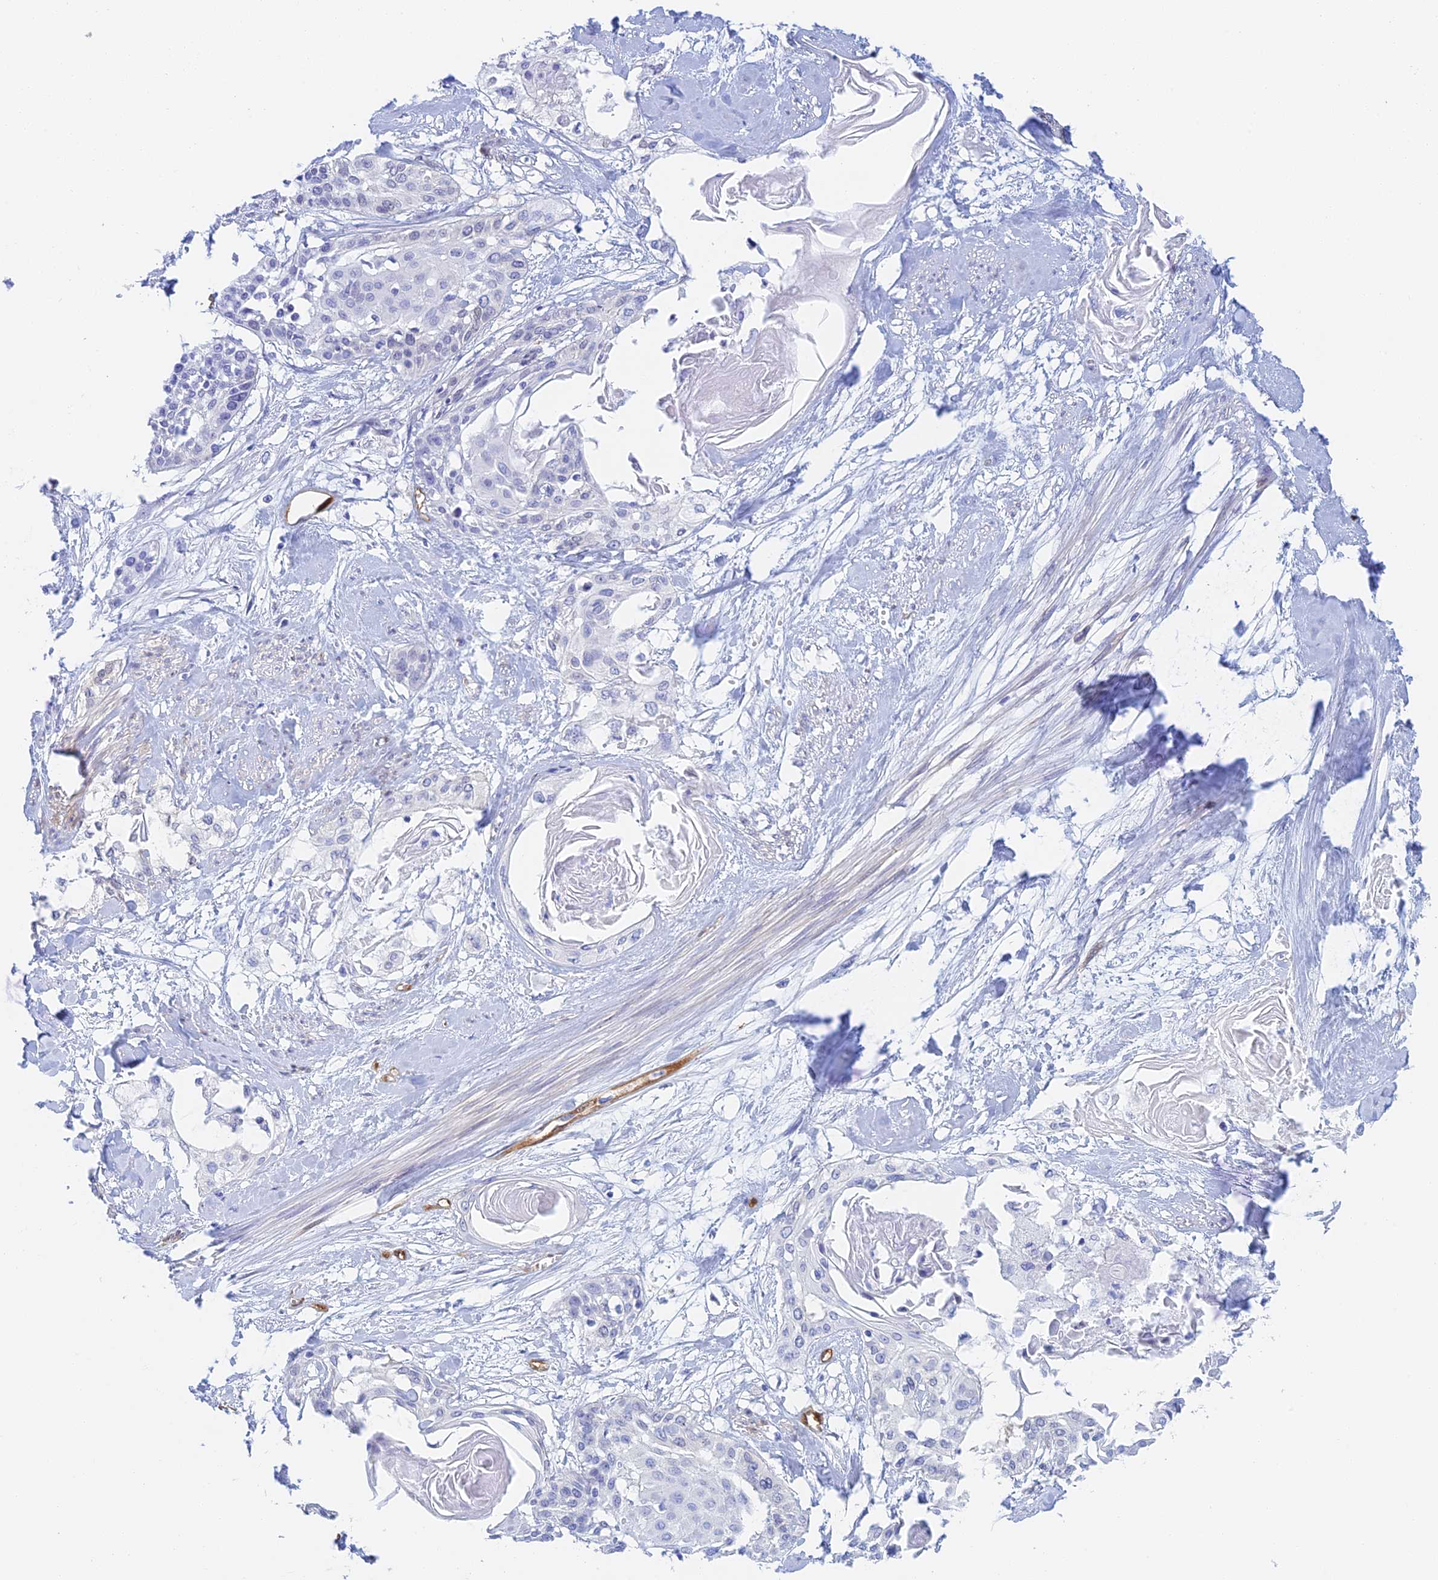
{"staining": {"intensity": "negative", "quantity": "none", "location": "none"}, "tissue": "cervical cancer", "cell_type": "Tumor cells", "image_type": "cancer", "snomed": [{"axis": "morphology", "description": "Squamous cell carcinoma, NOS"}, {"axis": "topography", "description": "Cervix"}], "caption": "Immunohistochemical staining of human cervical cancer (squamous cell carcinoma) displays no significant expression in tumor cells.", "gene": "CRIP2", "patient": {"sex": "female", "age": 57}}